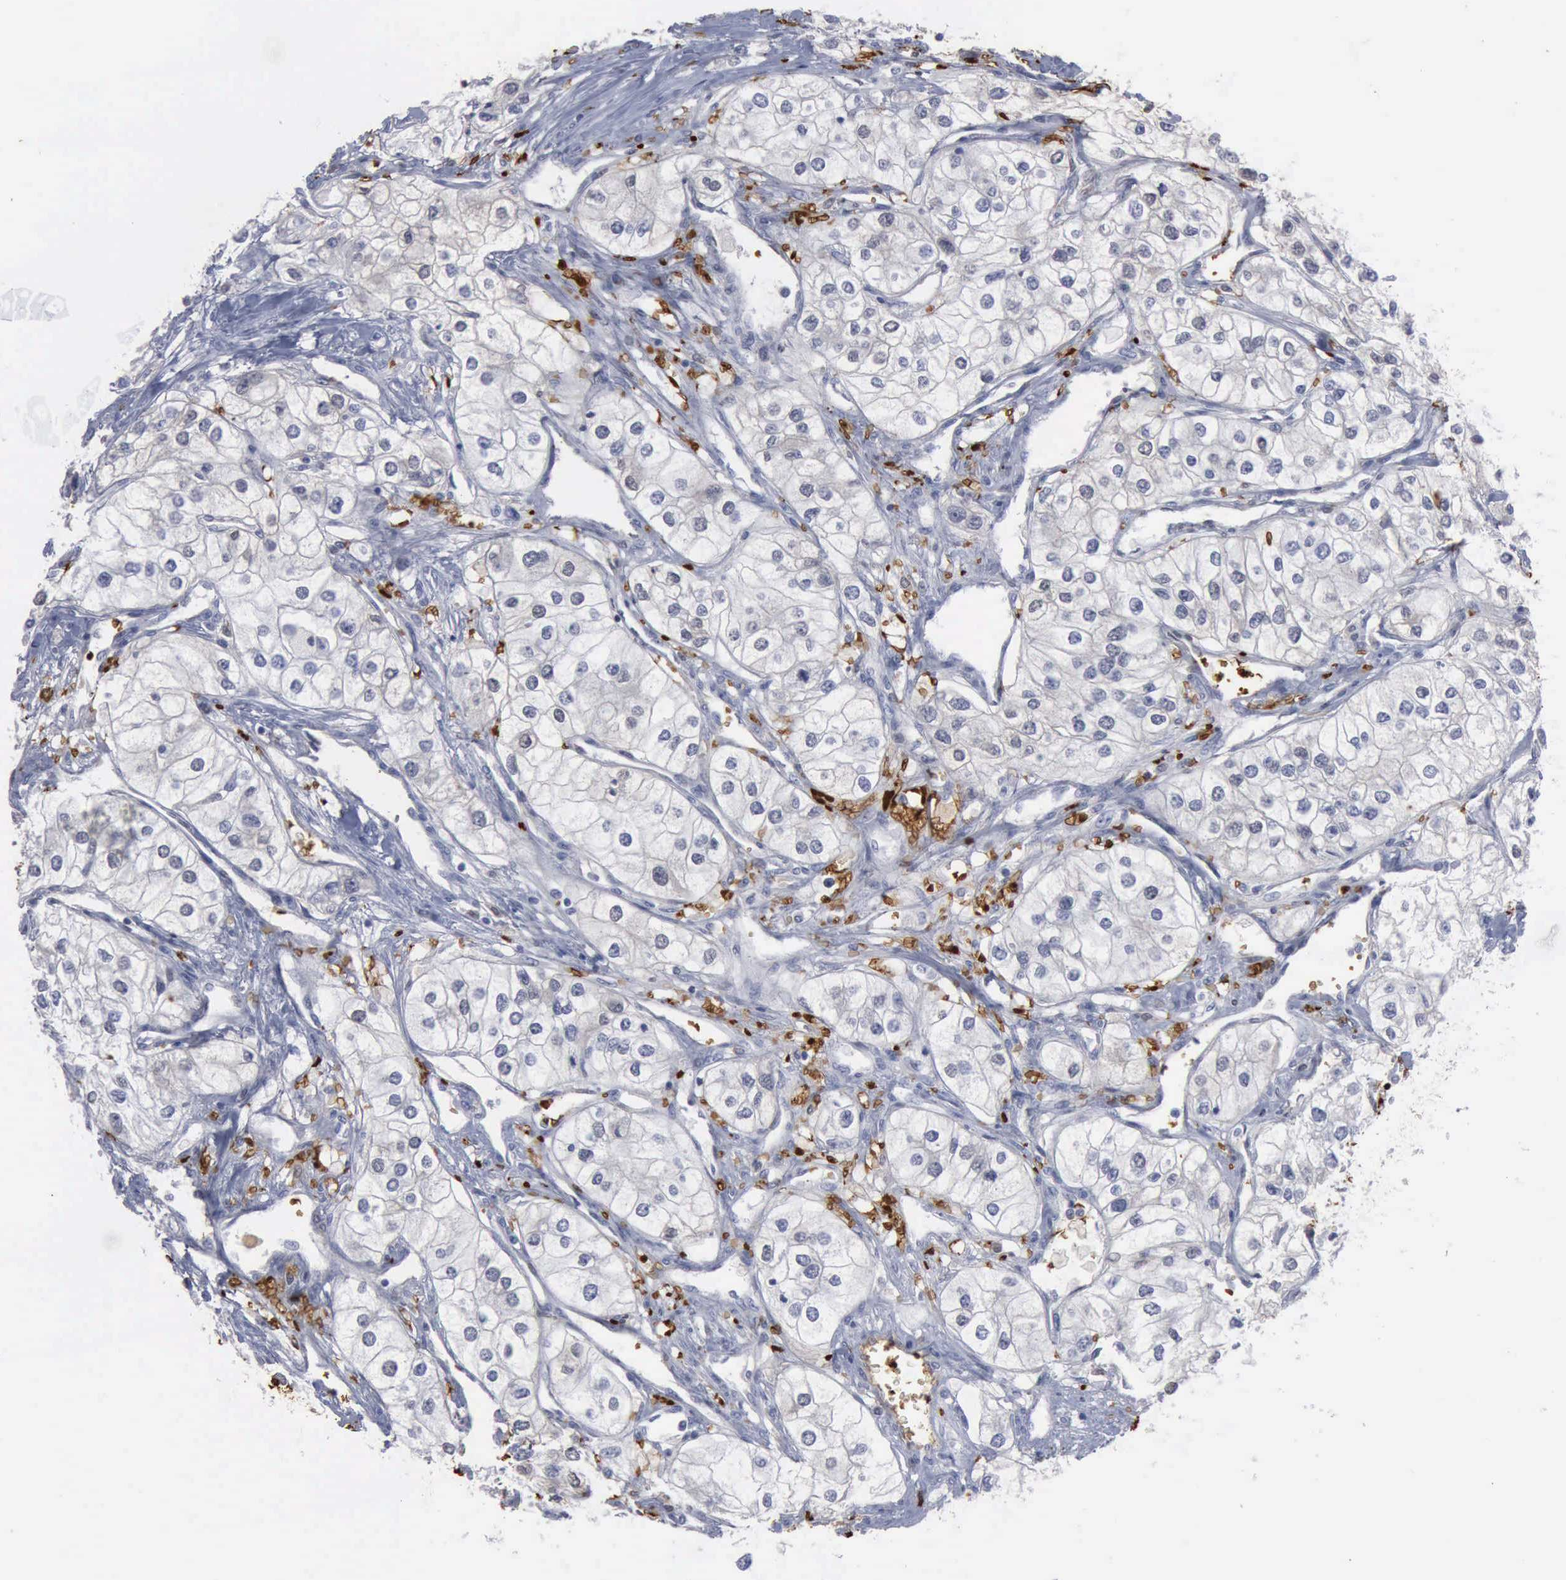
{"staining": {"intensity": "negative", "quantity": "none", "location": "none"}, "tissue": "renal cancer", "cell_type": "Tumor cells", "image_type": "cancer", "snomed": [{"axis": "morphology", "description": "Adenocarcinoma, NOS"}, {"axis": "topography", "description": "Kidney"}], "caption": "Renal cancer (adenocarcinoma) was stained to show a protein in brown. There is no significant expression in tumor cells.", "gene": "TGFB1", "patient": {"sex": "male", "age": 57}}